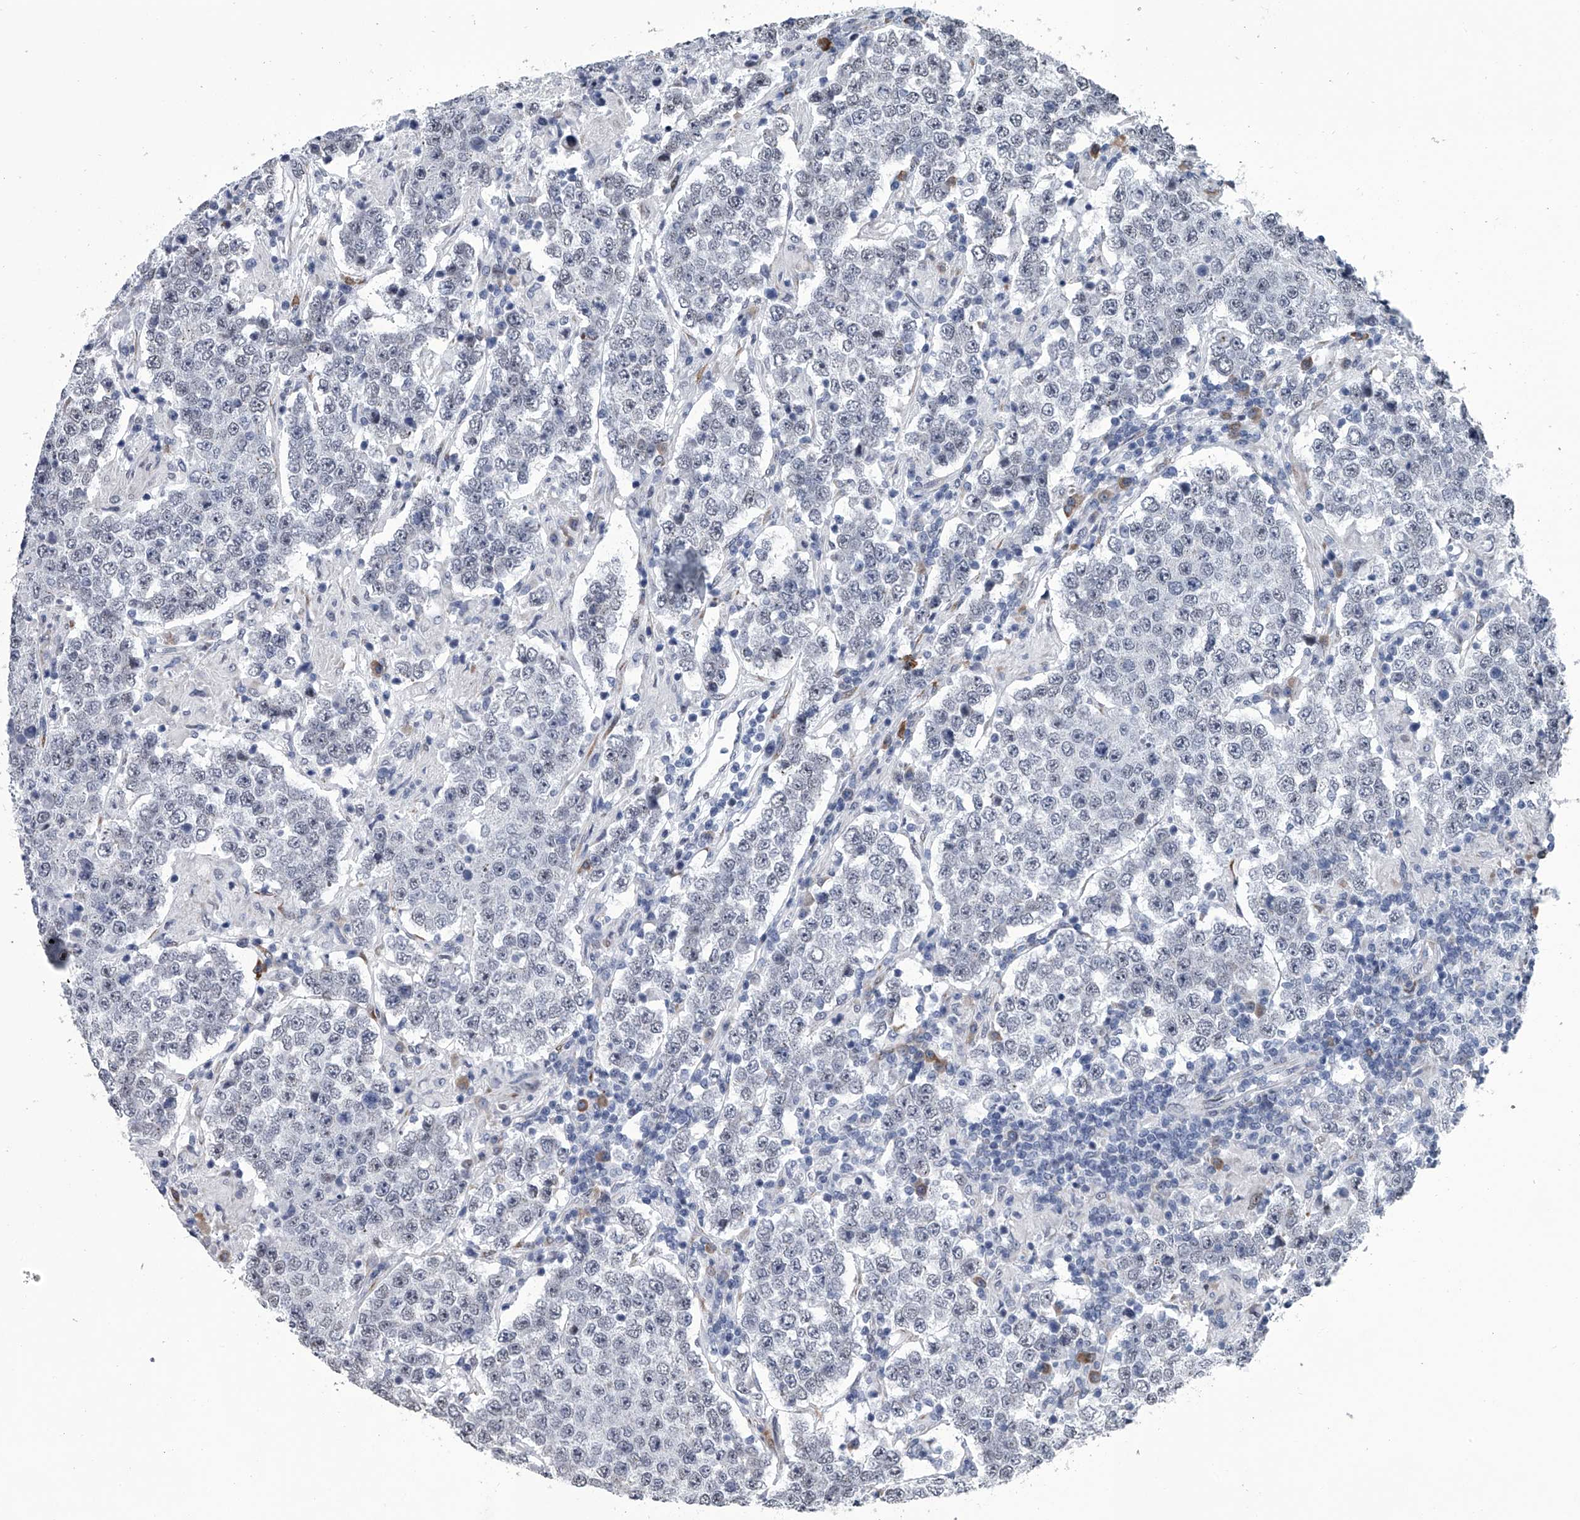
{"staining": {"intensity": "negative", "quantity": "none", "location": "none"}, "tissue": "testis cancer", "cell_type": "Tumor cells", "image_type": "cancer", "snomed": [{"axis": "morphology", "description": "Normal tissue, NOS"}, {"axis": "morphology", "description": "Urothelial carcinoma, High grade"}, {"axis": "morphology", "description": "Seminoma, NOS"}, {"axis": "morphology", "description": "Carcinoma, Embryonal, NOS"}, {"axis": "topography", "description": "Urinary bladder"}, {"axis": "topography", "description": "Testis"}], "caption": "This is a micrograph of immunohistochemistry staining of urothelial carcinoma (high-grade) (testis), which shows no expression in tumor cells.", "gene": "PPP2R5D", "patient": {"sex": "male", "age": 41}}